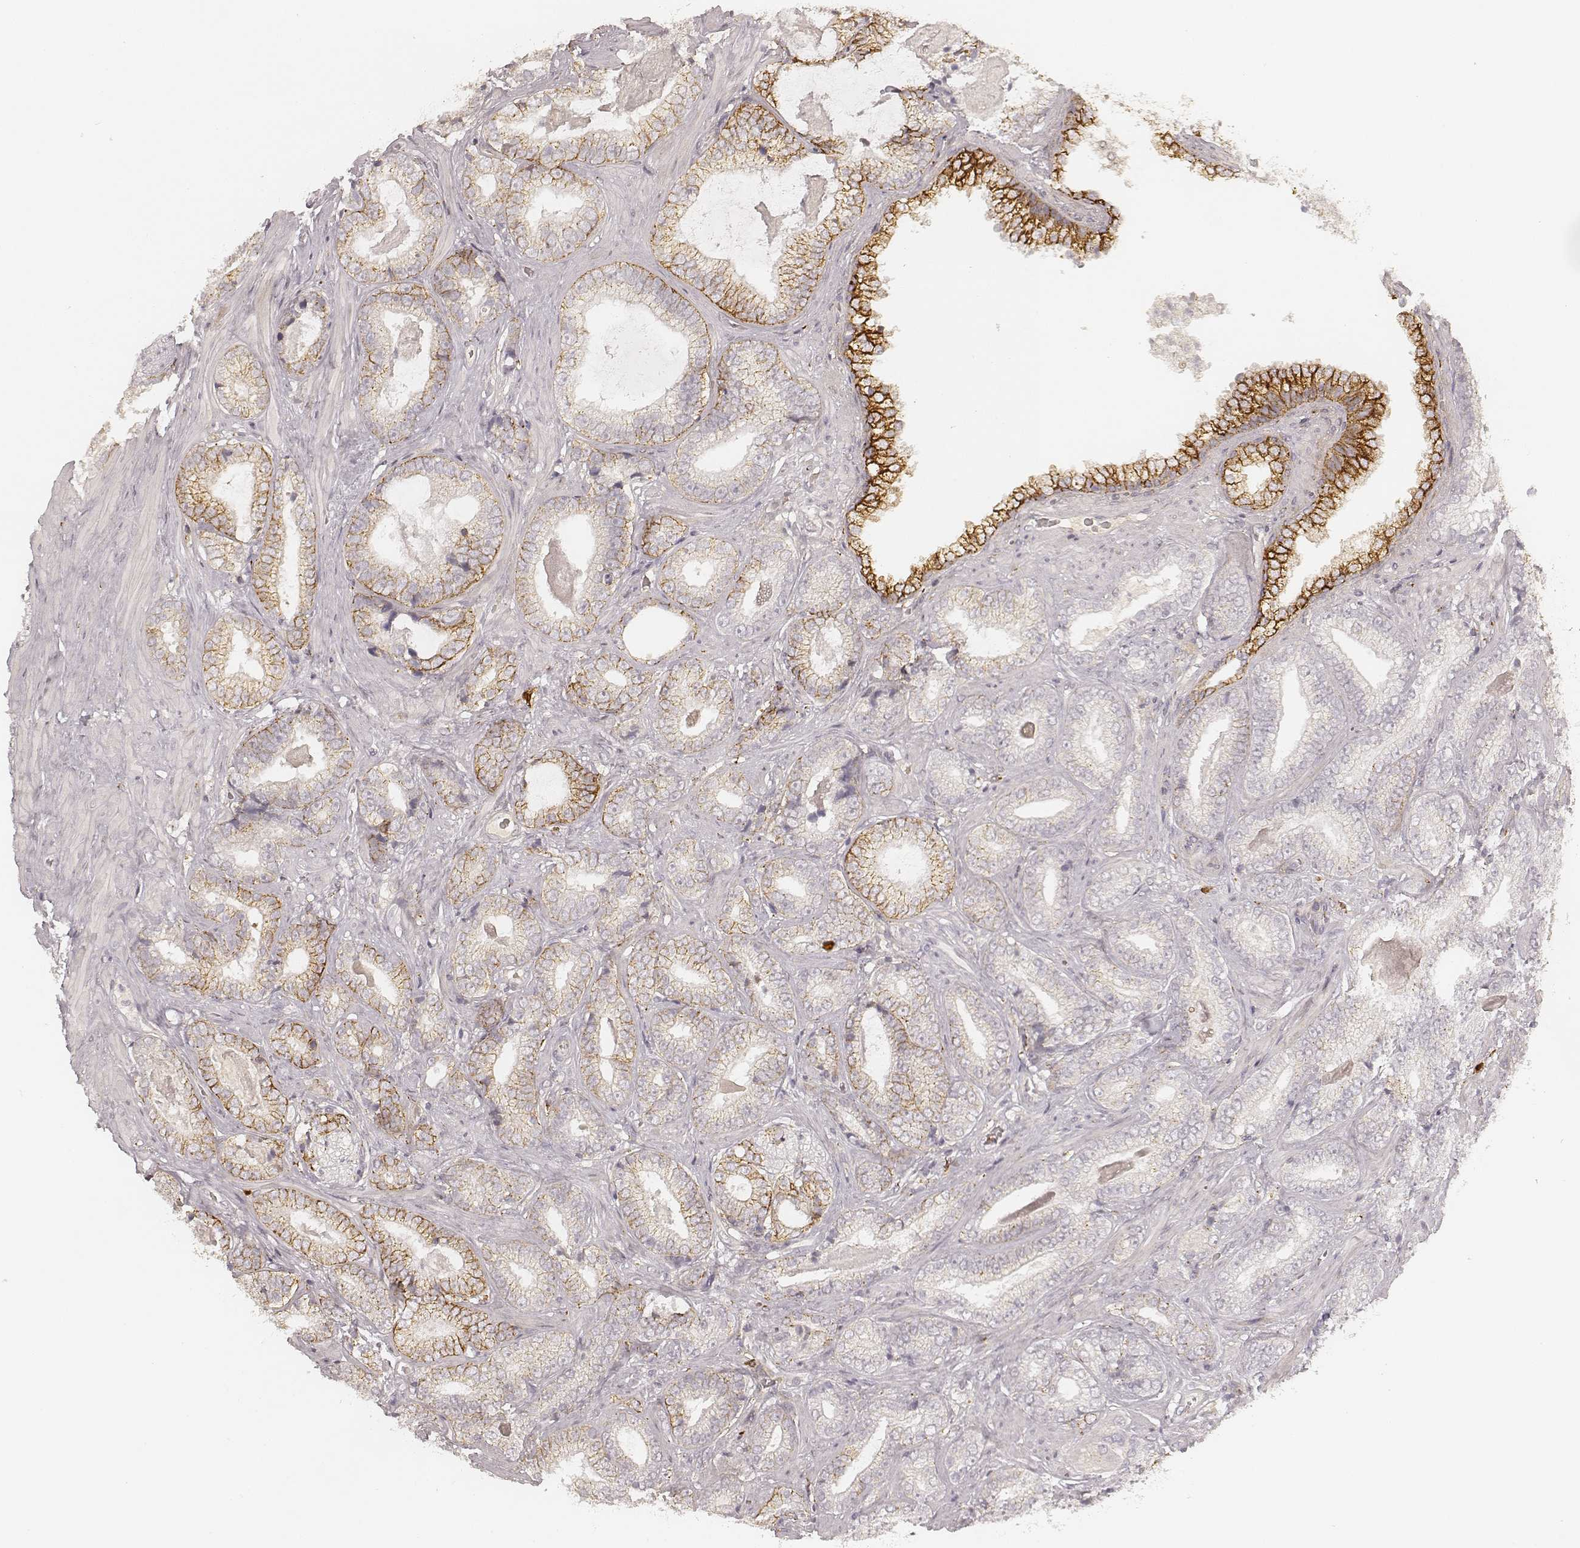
{"staining": {"intensity": "moderate", "quantity": "<25%", "location": "cytoplasmic/membranous"}, "tissue": "prostate cancer", "cell_type": "Tumor cells", "image_type": "cancer", "snomed": [{"axis": "morphology", "description": "Adenocarcinoma, Low grade"}, {"axis": "topography", "description": "Prostate"}], "caption": "High-power microscopy captured an immunohistochemistry (IHC) micrograph of prostate adenocarcinoma (low-grade), revealing moderate cytoplasmic/membranous staining in about <25% of tumor cells. (DAB = brown stain, brightfield microscopy at high magnification).", "gene": "GORASP2", "patient": {"sex": "male", "age": 61}}